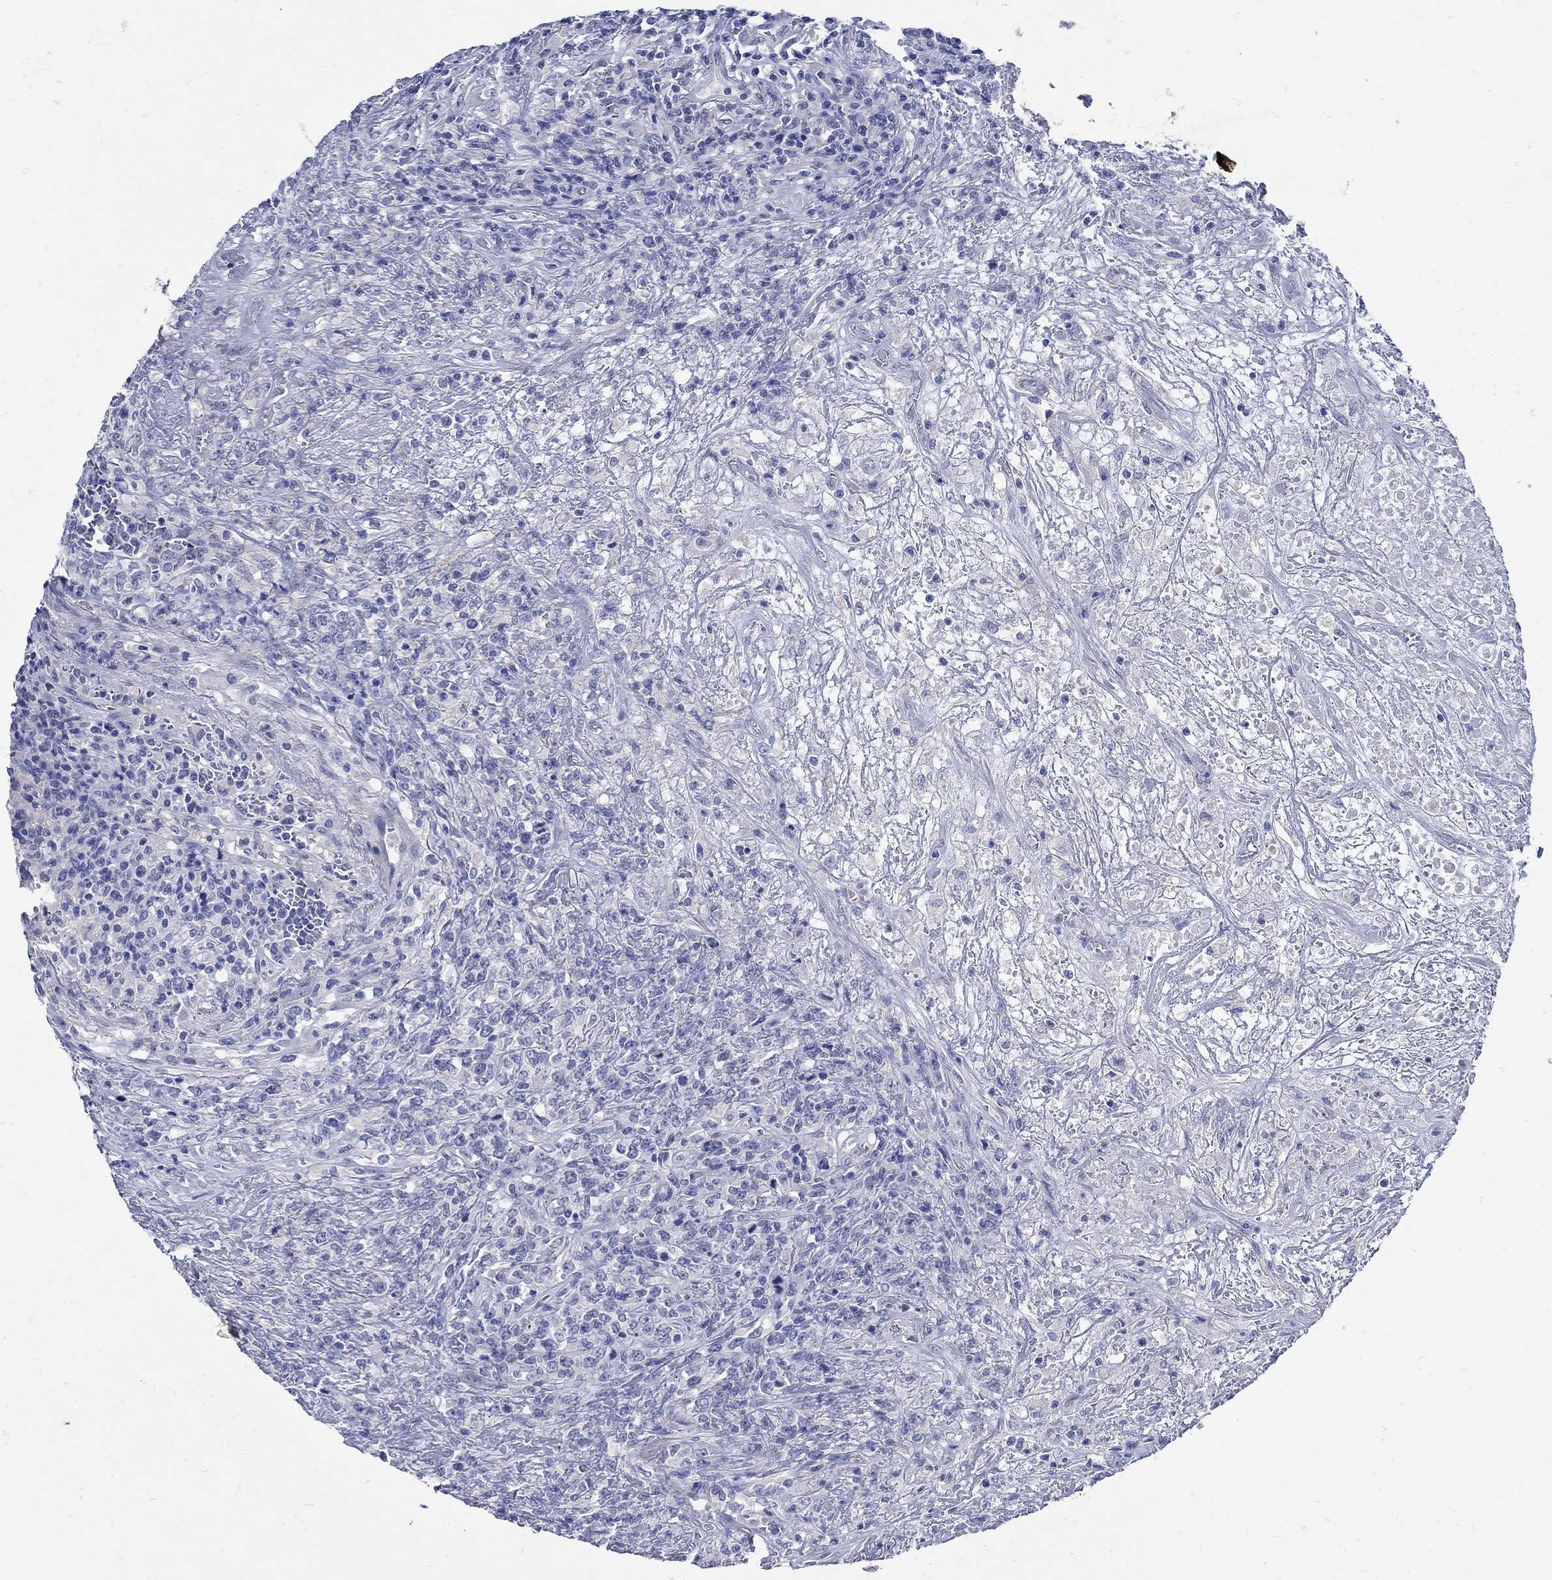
{"staining": {"intensity": "negative", "quantity": "none", "location": "none"}, "tissue": "lymphoma", "cell_type": "Tumor cells", "image_type": "cancer", "snomed": [{"axis": "morphology", "description": "Malignant lymphoma, non-Hodgkin's type, High grade"}, {"axis": "topography", "description": "Lung"}], "caption": "The IHC micrograph has no significant positivity in tumor cells of lymphoma tissue.", "gene": "NOS1", "patient": {"sex": "male", "age": 79}}